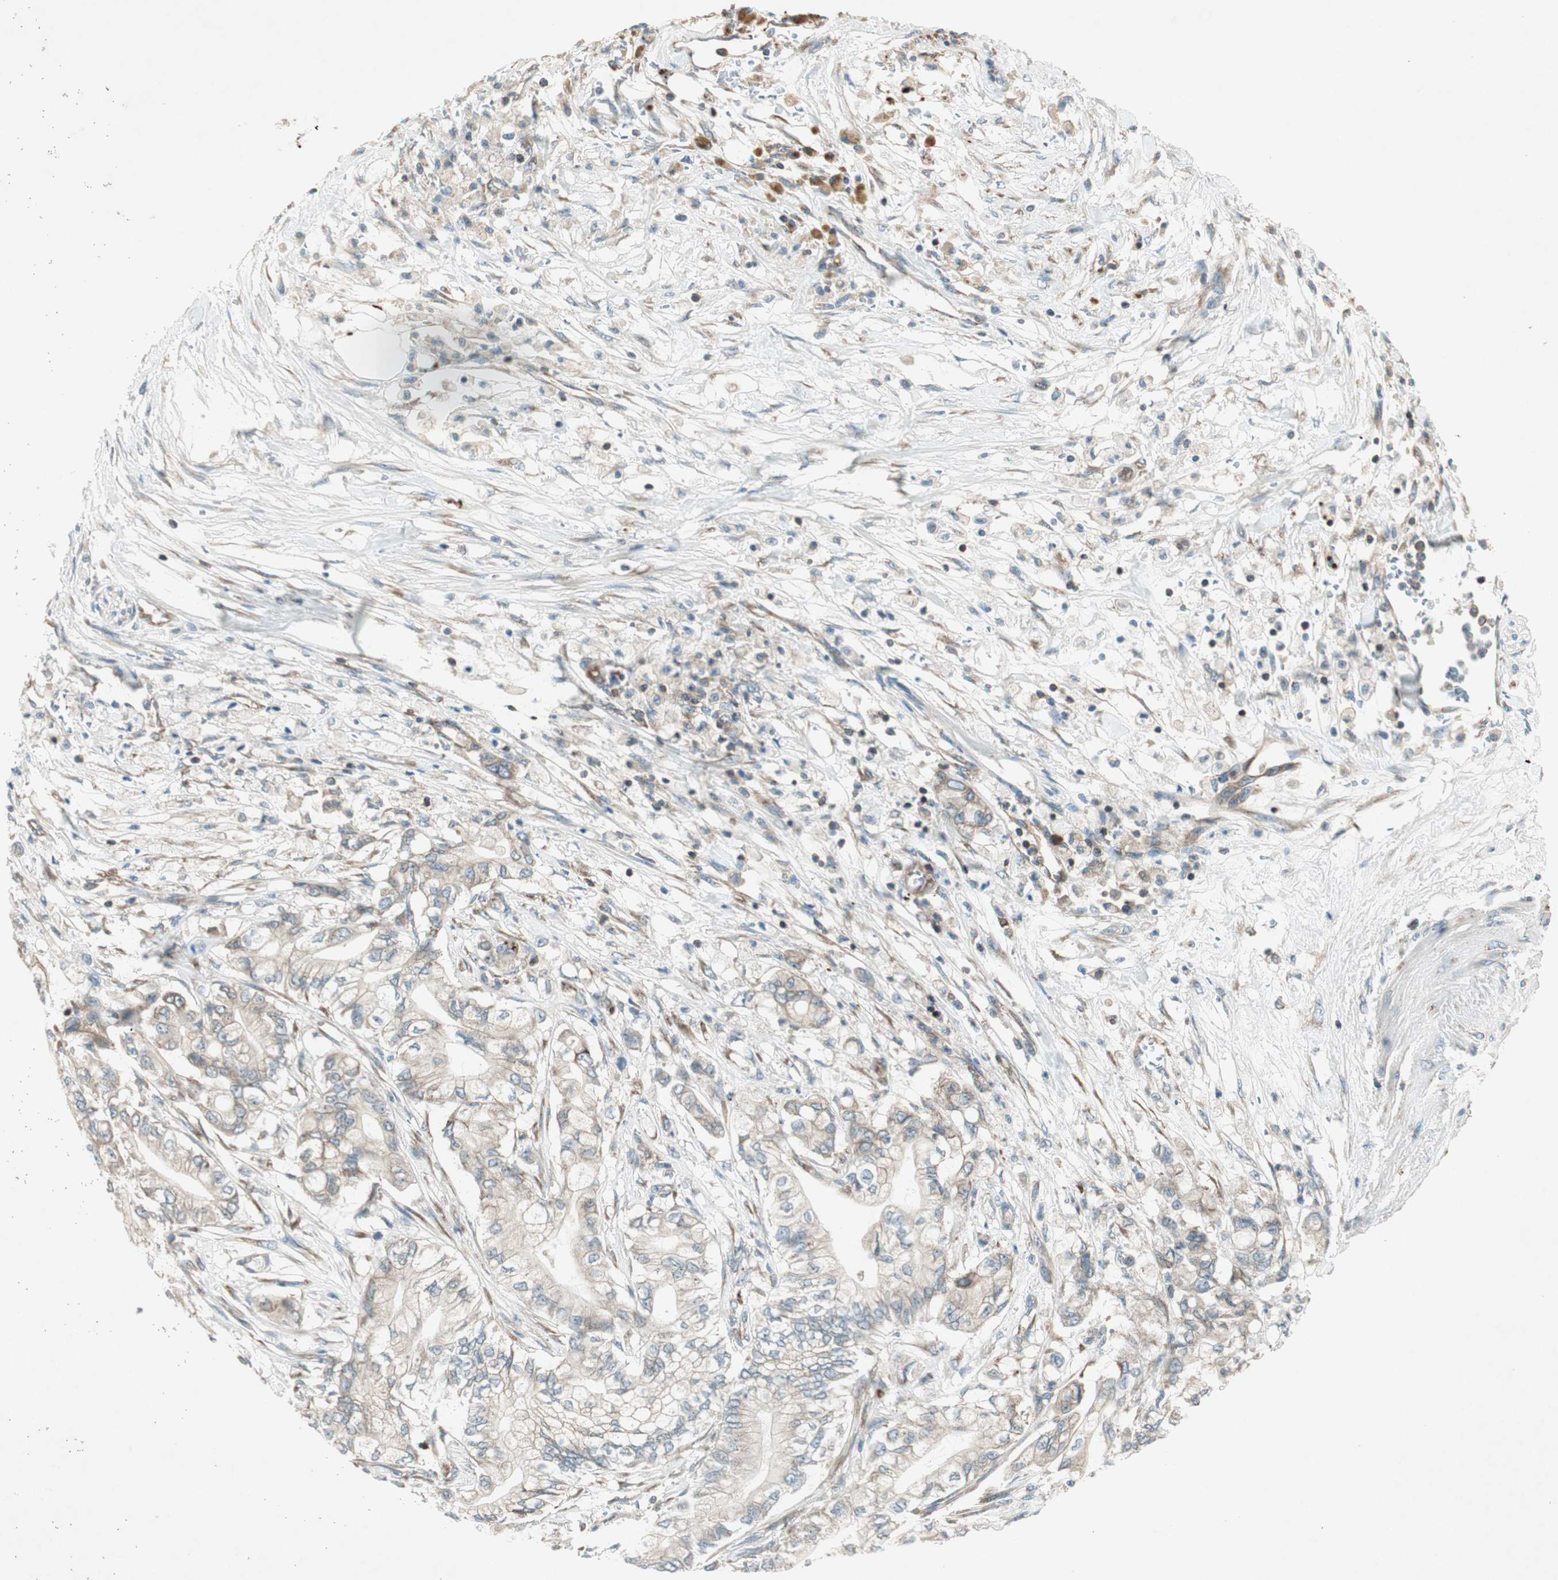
{"staining": {"intensity": "weak", "quantity": ">75%", "location": "cytoplasmic/membranous"}, "tissue": "pancreatic cancer", "cell_type": "Tumor cells", "image_type": "cancer", "snomed": [{"axis": "morphology", "description": "Adenocarcinoma, NOS"}, {"axis": "topography", "description": "Pancreas"}], "caption": "Protein staining of pancreatic adenocarcinoma tissue shows weak cytoplasmic/membranous expression in approximately >75% of tumor cells. Using DAB (3,3'-diaminobenzidine) (brown) and hematoxylin (blue) stains, captured at high magnification using brightfield microscopy.", "gene": "CHADL", "patient": {"sex": "male", "age": 70}}